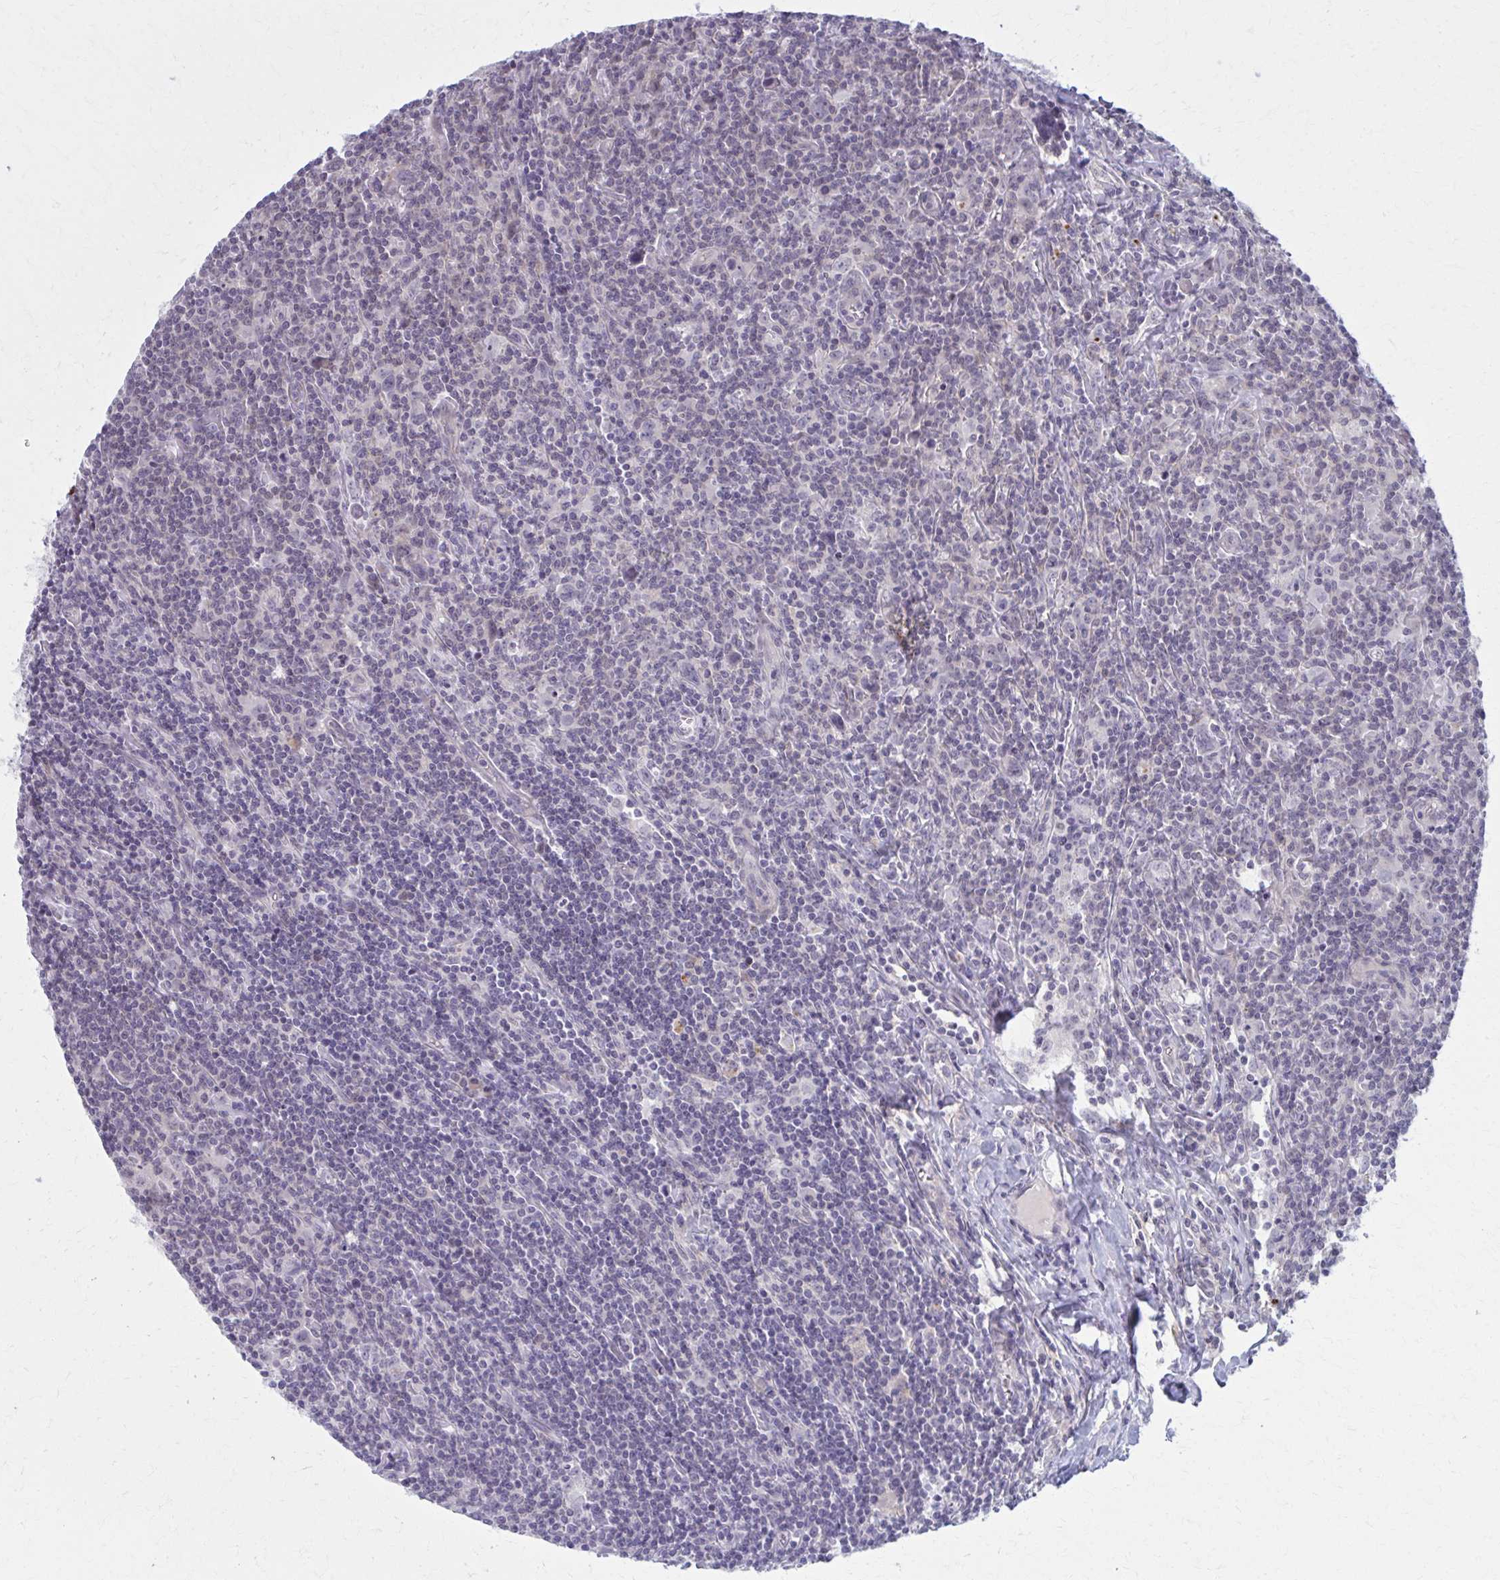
{"staining": {"intensity": "negative", "quantity": "none", "location": "none"}, "tissue": "lymphoma", "cell_type": "Tumor cells", "image_type": "cancer", "snomed": [{"axis": "morphology", "description": "Hodgkin's disease, NOS"}, {"axis": "topography", "description": "Lymph node"}], "caption": "Tumor cells show no significant positivity in Hodgkin's disease.", "gene": "NUMBL", "patient": {"sex": "female", "age": 18}}